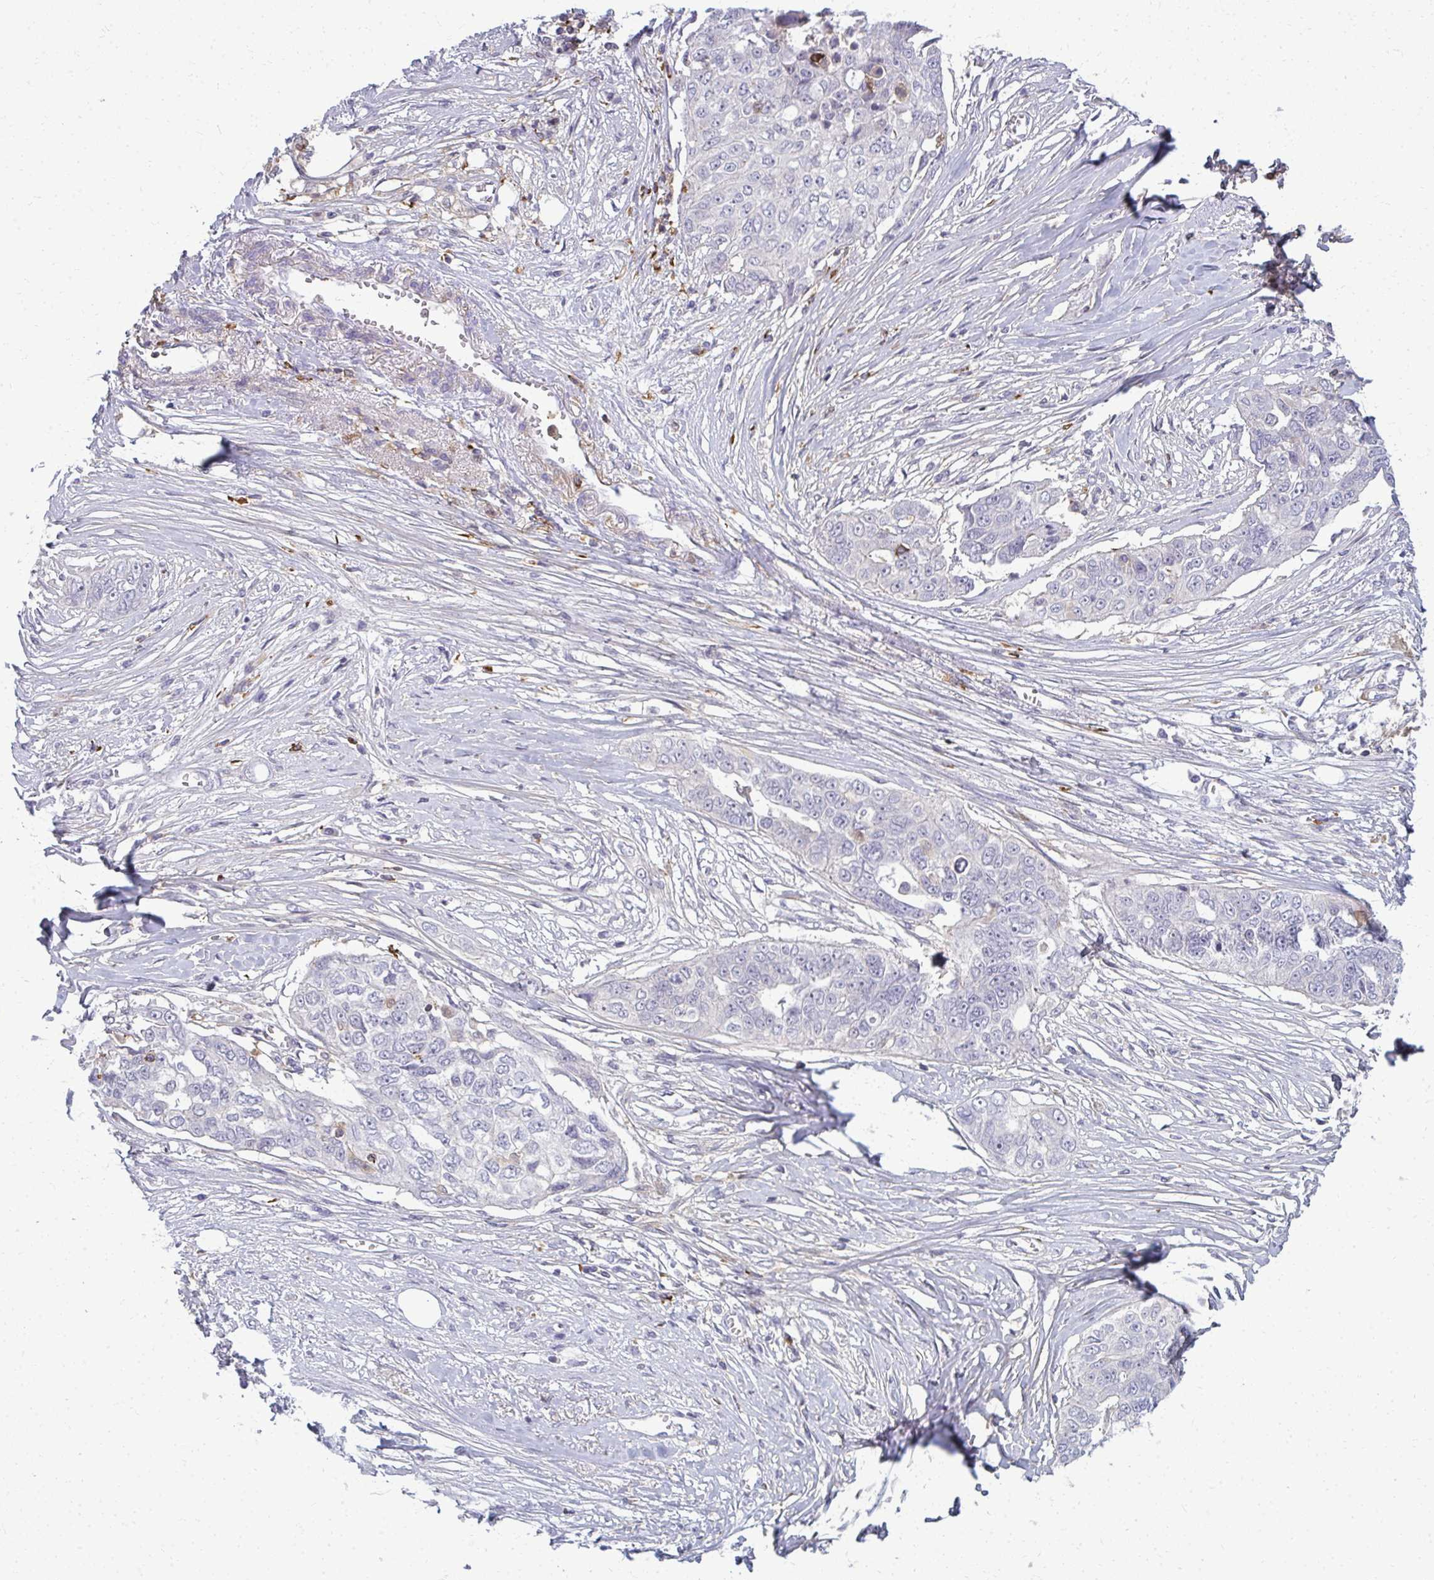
{"staining": {"intensity": "negative", "quantity": "none", "location": "none"}, "tissue": "ovarian cancer", "cell_type": "Tumor cells", "image_type": "cancer", "snomed": [{"axis": "morphology", "description": "Carcinoma, endometroid"}, {"axis": "topography", "description": "Ovary"}], "caption": "A photomicrograph of human endometroid carcinoma (ovarian) is negative for staining in tumor cells.", "gene": "AP5M1", "patient": {"sex": "female", "age": 70}}